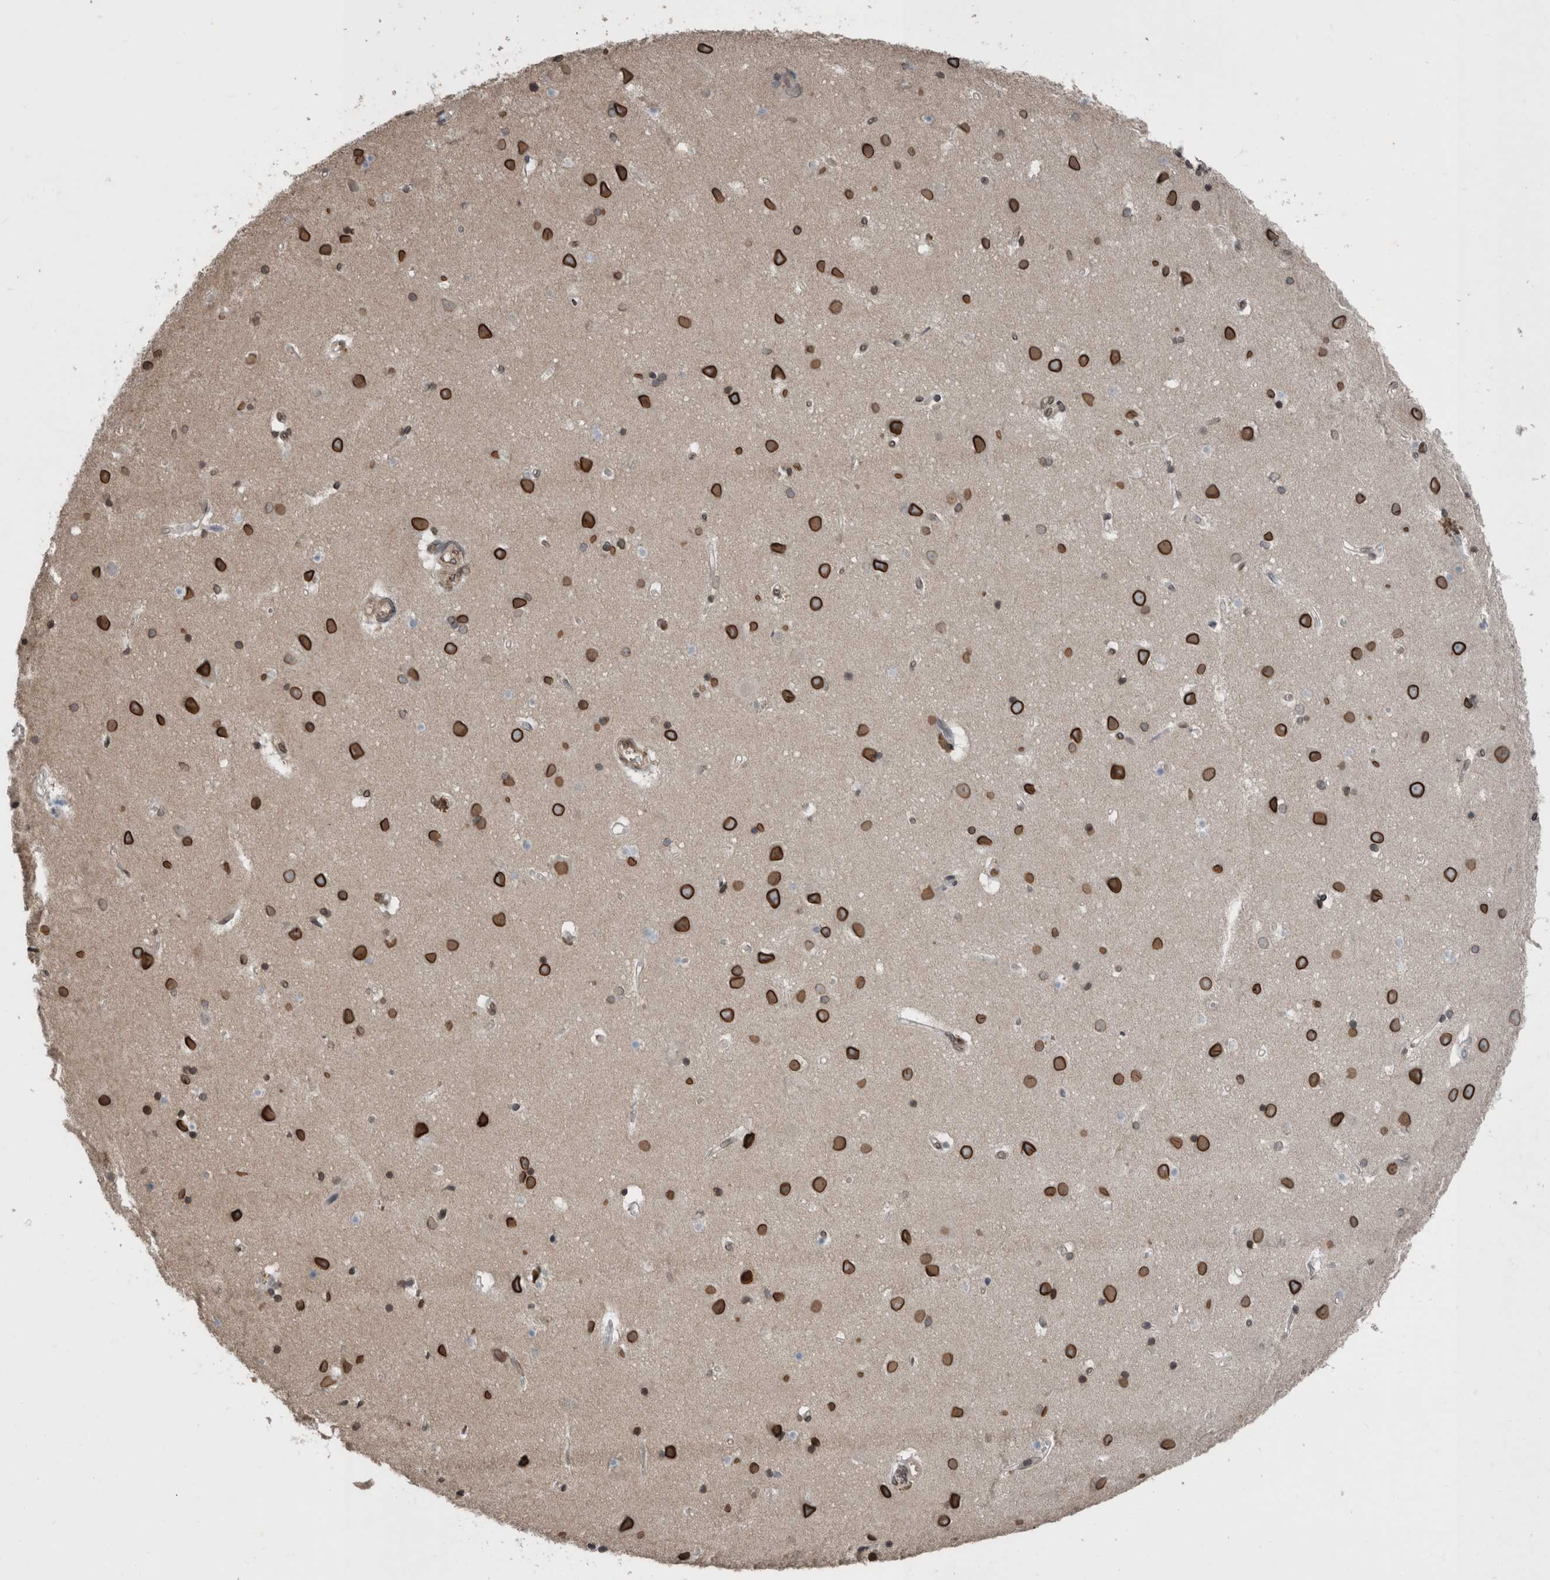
{"staining": {"intensity": "weak", "quantity": "25%-75%", "location": "cytoplasmic/membranous,nuclear"}, "tissue": "cerebral cortex", "cell_type": "Endothelial cells", "image_type": "normal", "snomed": [{"axis": "morphology", "description": "Normal tissue, NOS"}, {"axis": "topography", "description": "Cerebral cortex"}], "caption": "Protein expression analysis of benign human cerebral cortex reveals weak cytoplasmic/membranous,nuclear staining in approximately 25%-75% of endothelial cells. (Brightfield microscopy of DAB IHC at high magnification).", "gene": "RANBP2", "patient": {"sex": "male", "age": 54}}